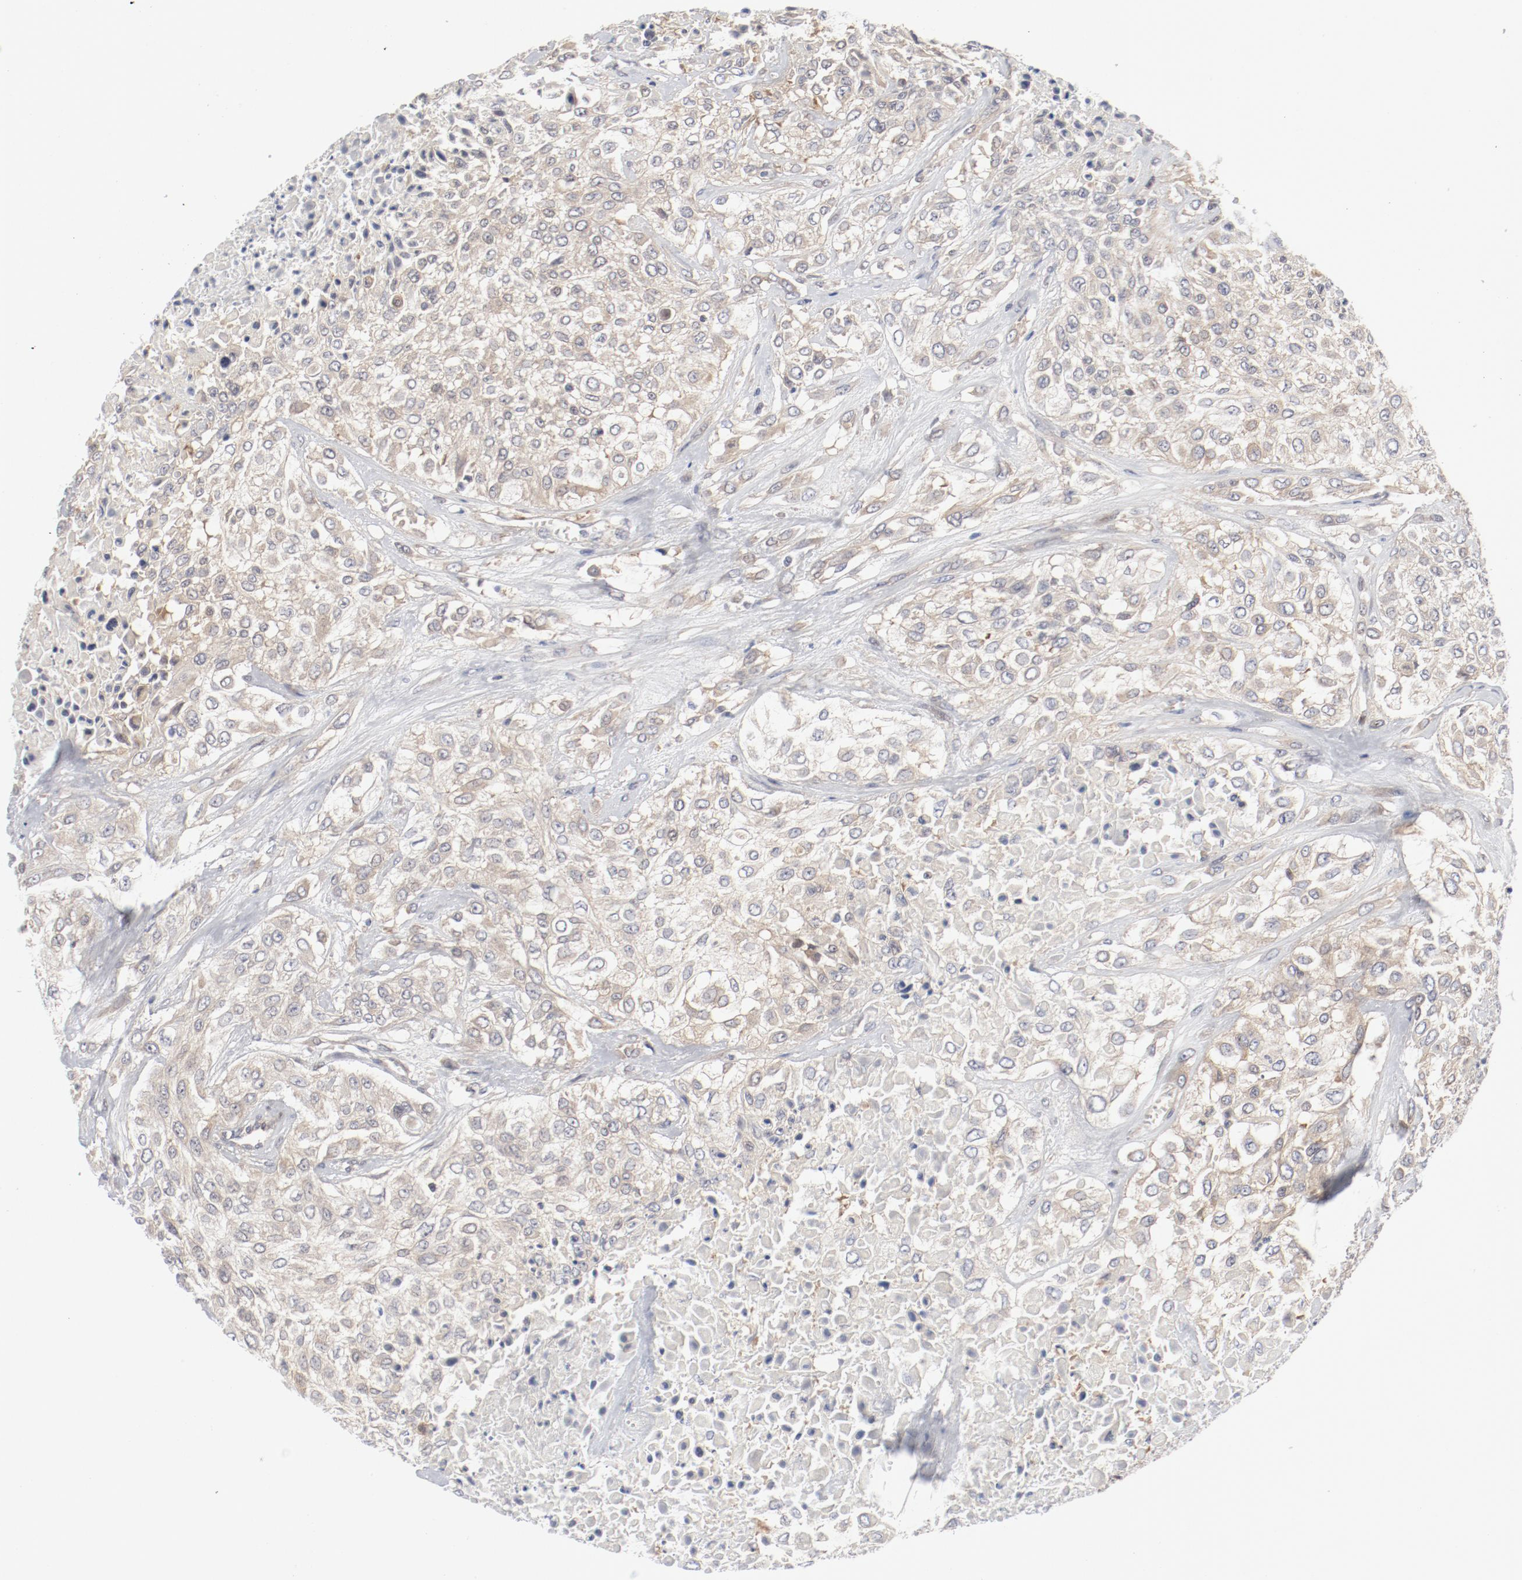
{"staining": {"intensity": "weak", "quantity": ">75%", "location": "cytoplasmic/membranous"}, "tissue": "urothelial cancer", "cell_type": "Tumor cells", "image_type": "cancer", "snomed": [{"axis": "morphology", "description": "Urothelial carcinoma, High grade"}, {"axis": "topography", "description": "Urinary bladder"}], "caption": "Brown immunohistochemical staining in urothelial cancer exhibits weak cytoplasmic/membranous positivity in about >75% of tumor cells.", "gene": "BAD", "patient": {"sex": "male", "age": 57}}